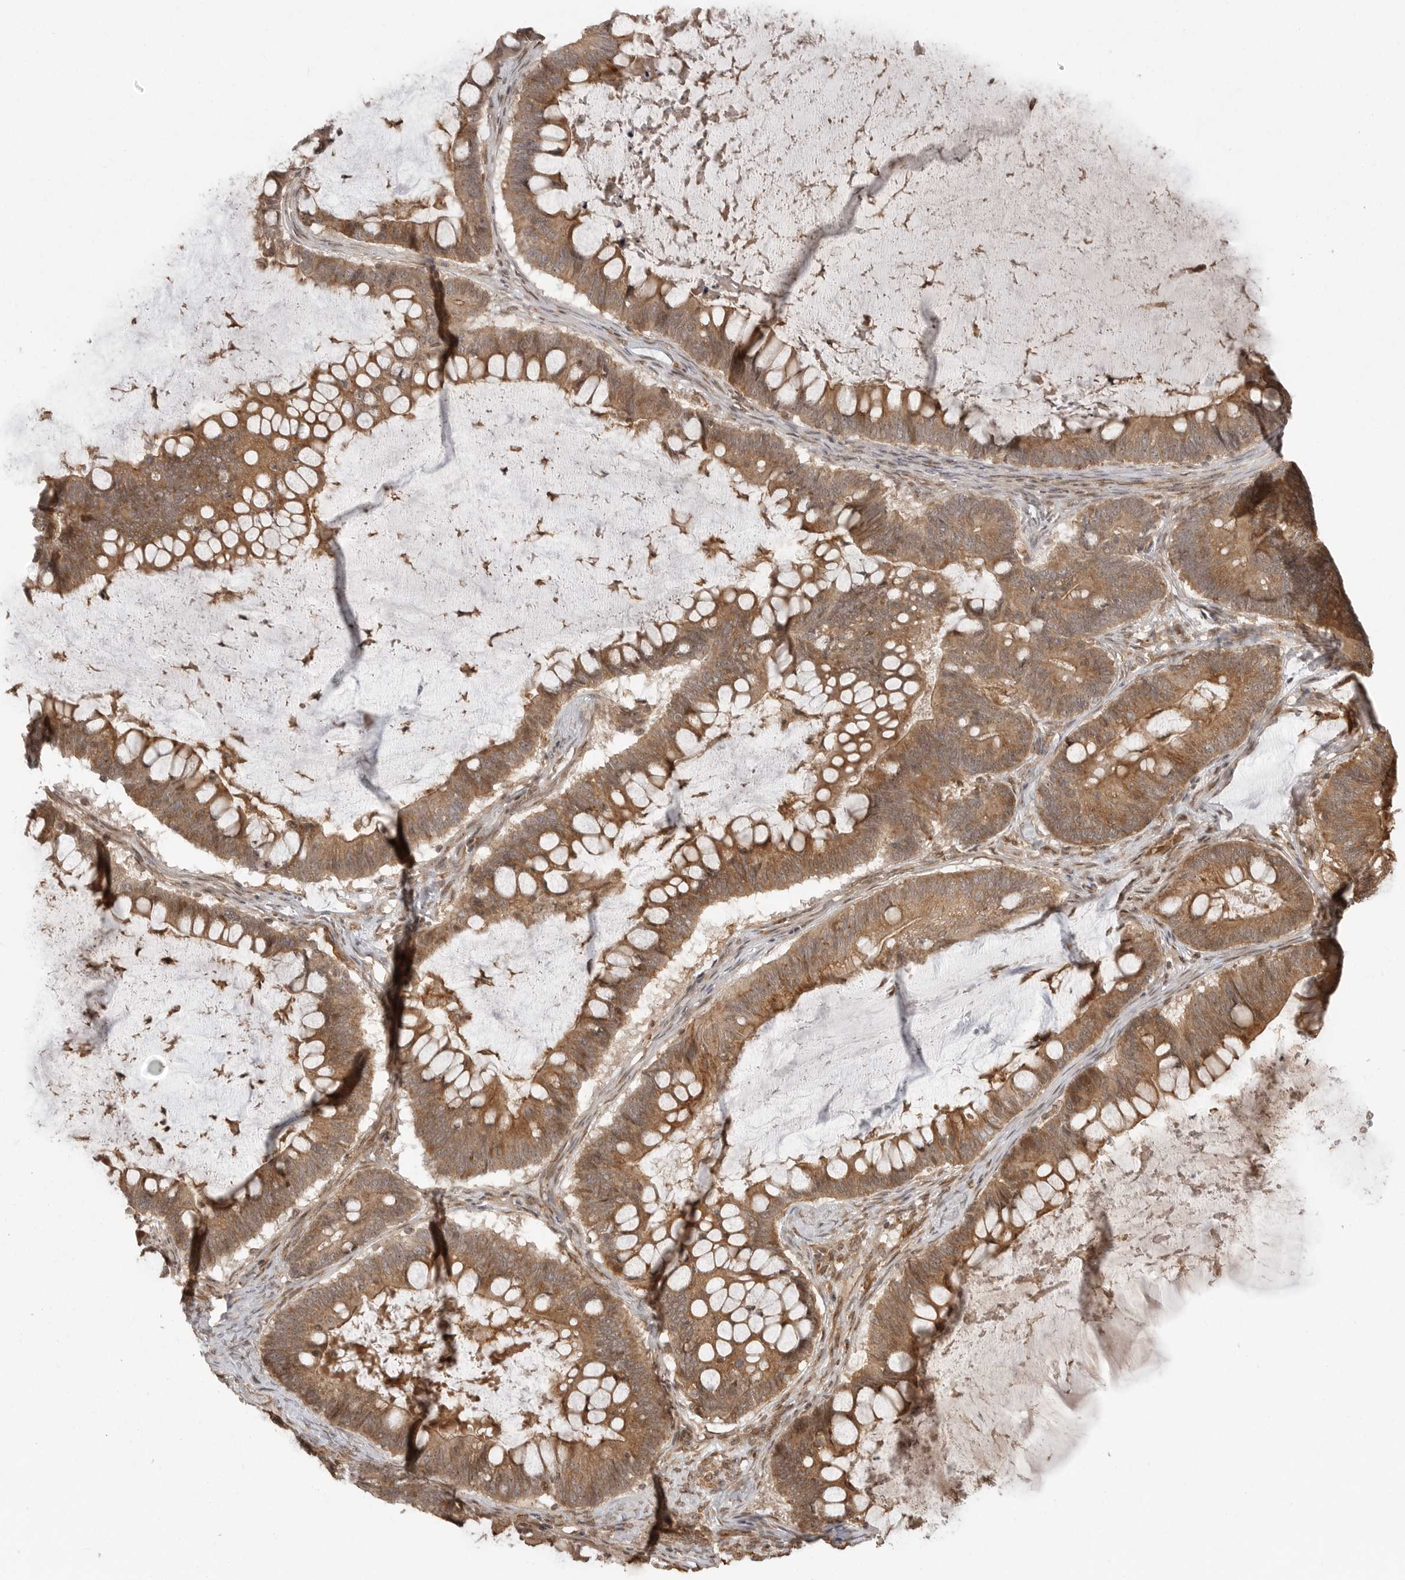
{"staining": {"intensity": "moderate", "quantity": ">75%", "location": "cytoplasmic/membranous"}, "tissue": "ovarian cancer", "cell_type": "Tumor cells", "image_type": "cancer", "snomed": [{"axis": "morphology", "description": "Cystadenocarcinoma, mucinous, NOS"}, {"axis": "topography", "description": "Ovary"}], "caption": "This micrograph demonstrates immunohistochemistry staining of human ovarian mucinous cystadenocarcinoma, with medium moderate cytoplasmic/membranous positivity in approximately >75% of tumor cells.", "gene": "FAT3", "patient": {"sex": "female", "age": 61}}